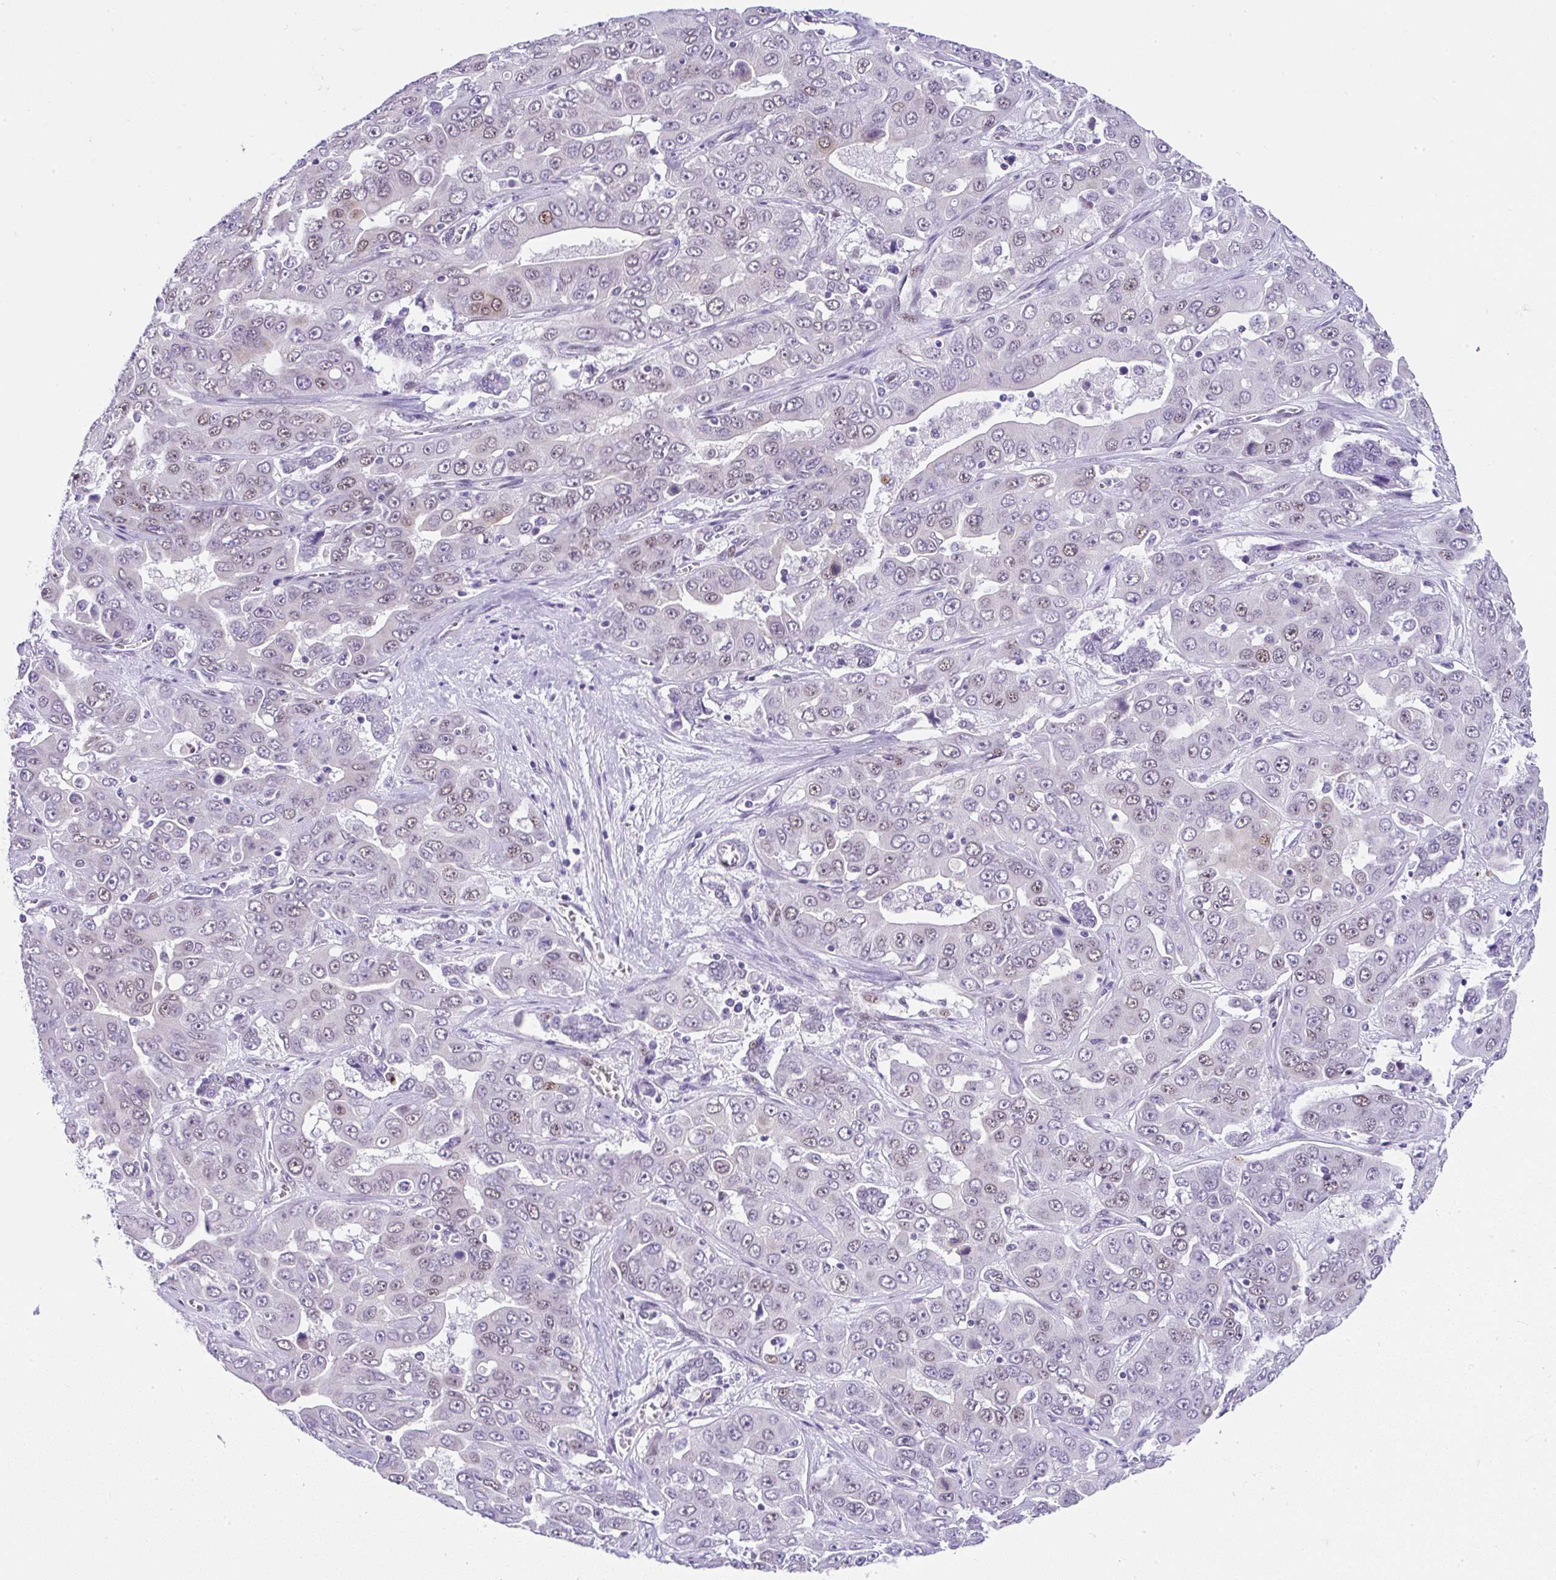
{"staining": {"intensity": "moderate", "quantity": "25%-75%", "location": "nuclear"}, "tissue": "liver cancer", "cell_type": "Tumor cells", "image_type": "cancer", "snomed": [{"axis": "morphology", "description": "Cholangiocarcinoma"}, {"axis": "topography", "description": "Liver"}], "caption": "High-magnification brightfield microscopy of liver cancer (cholangiocarcinoma) stained with DAB (3,3'-diaminobenzidine) (brown) and counterstained with hematoxylin (blue). tumor cells exhibit moderate nuclear staining is appreciated in approximately25%-75% of cells.", "gene": "NR1D2", "patient": {"sex": "female", "age": 52}}